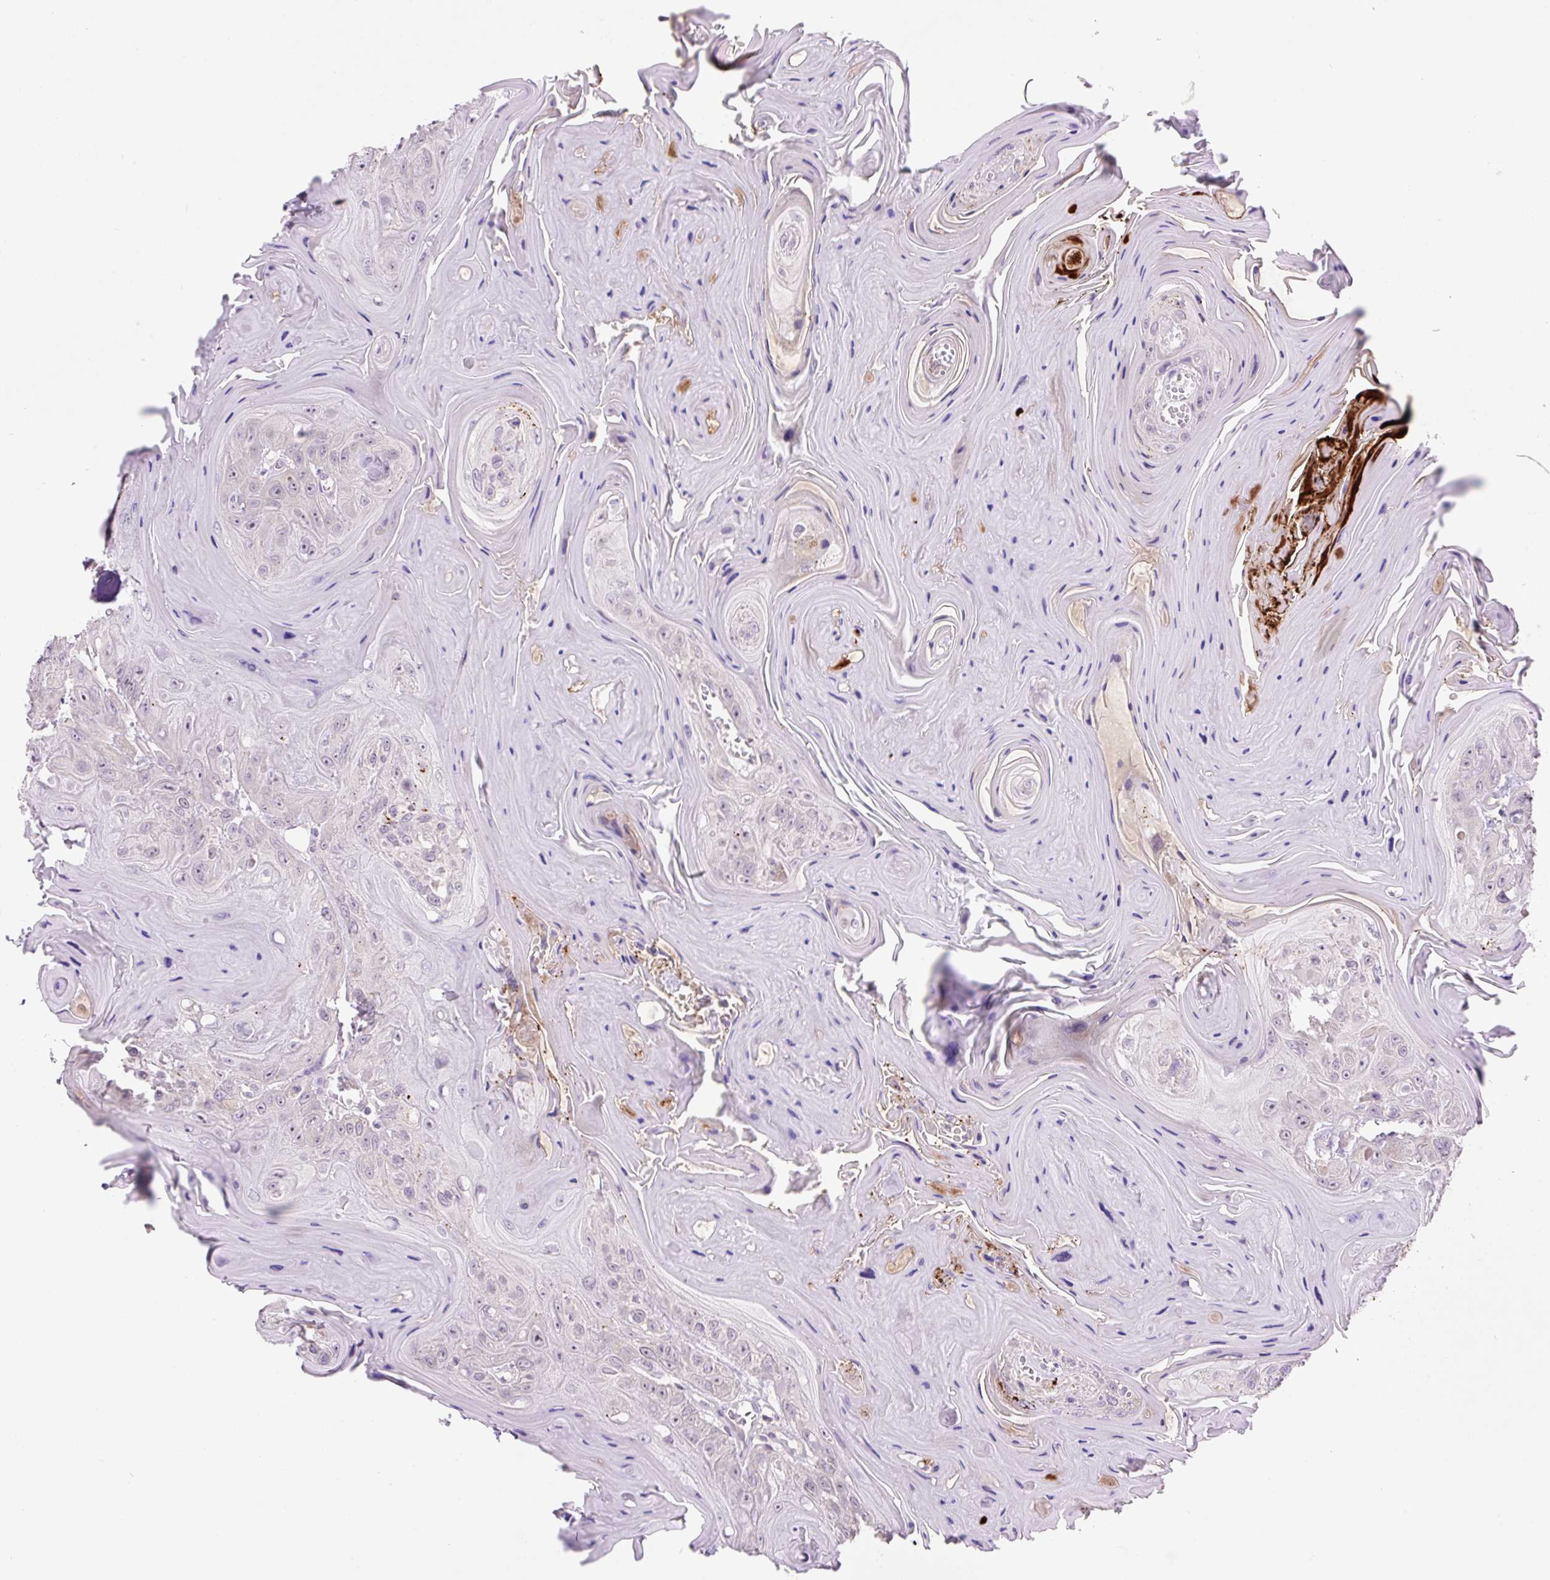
{"staining": {"intensity": "negative", "quantity": "none", "location": "none"}, "tissue": "head and neck cancer", "cell_type": "Tumor cells", "image_type": "cancer", "snomed": [{"axis": "morphology", "description": "Squamous cell carcinoma, NOS"}, {"axis": "topography", "description": "Head-Neck"}], "caption": "The micrograph reveals no staining of tumor cells in head and neck squamous cell carcinoma. Brightfield microscopy of immunohistochemistry (IHC) stained with DAB (3,3'-diaminobenzidine) (brown) and hematoxylin (blue), captured at high magnification.", "gene": "OGDHL", "patient": {"sex": "female", "age": 59}}